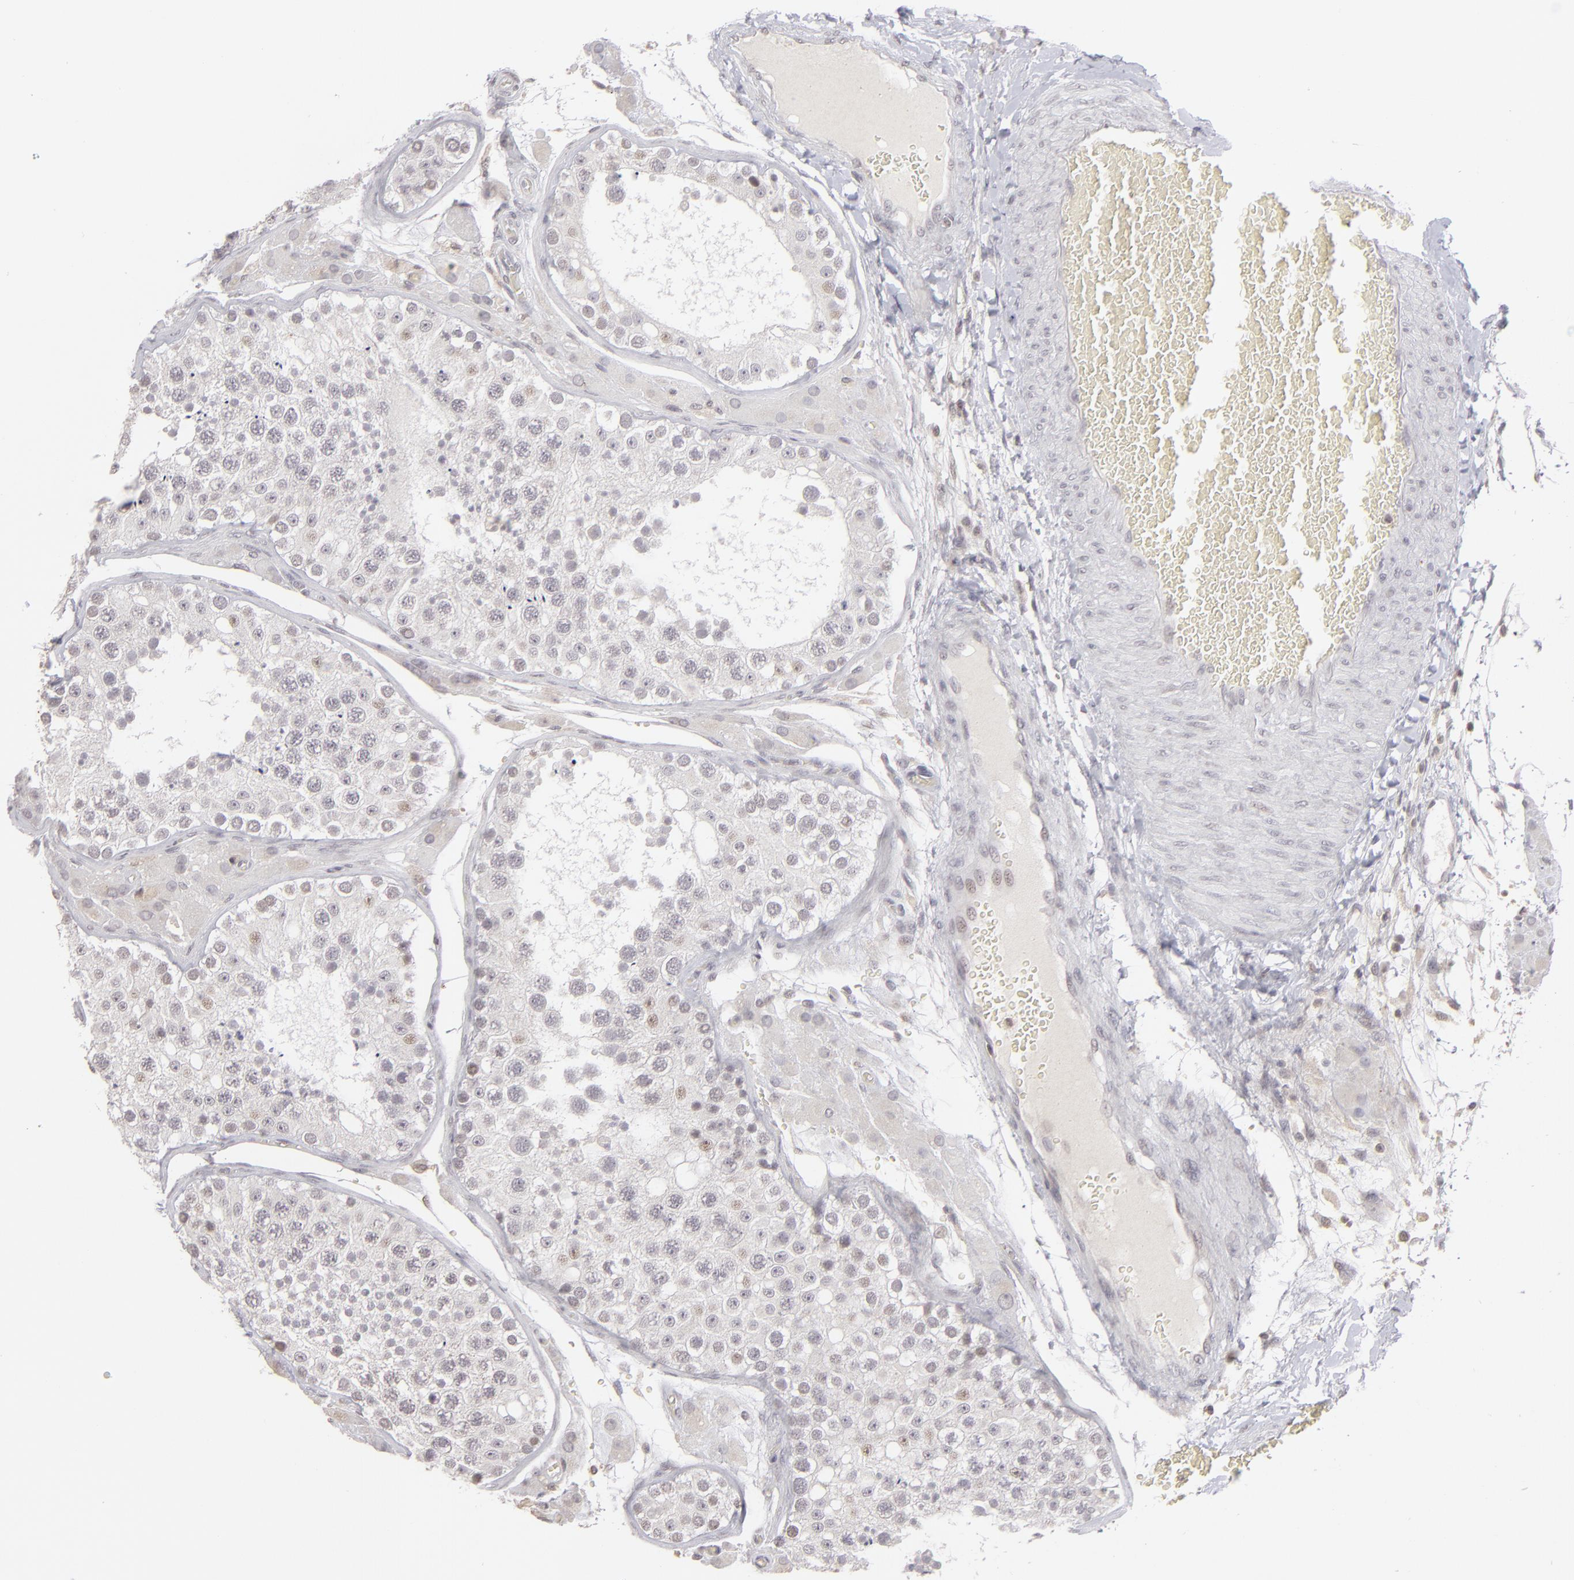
{"staining": {"intensity": "negative", "quantity": "none", "location": "none"}, "tissue": "testis", "cell_type": "Cells in seminiferous ducts", "image_type": "normal", "snomed": [{"axis": "morphology", "description": "Normal tissue, NOS"}, {"axis": "topography", "description": "Testis"}], "caption": "Immunohistochemical staining of normal testis reveals no significant staining in cells in seminiferous ducts.", "gene": "CLDN2", "patient": {"sex": "male", "age": 26}}